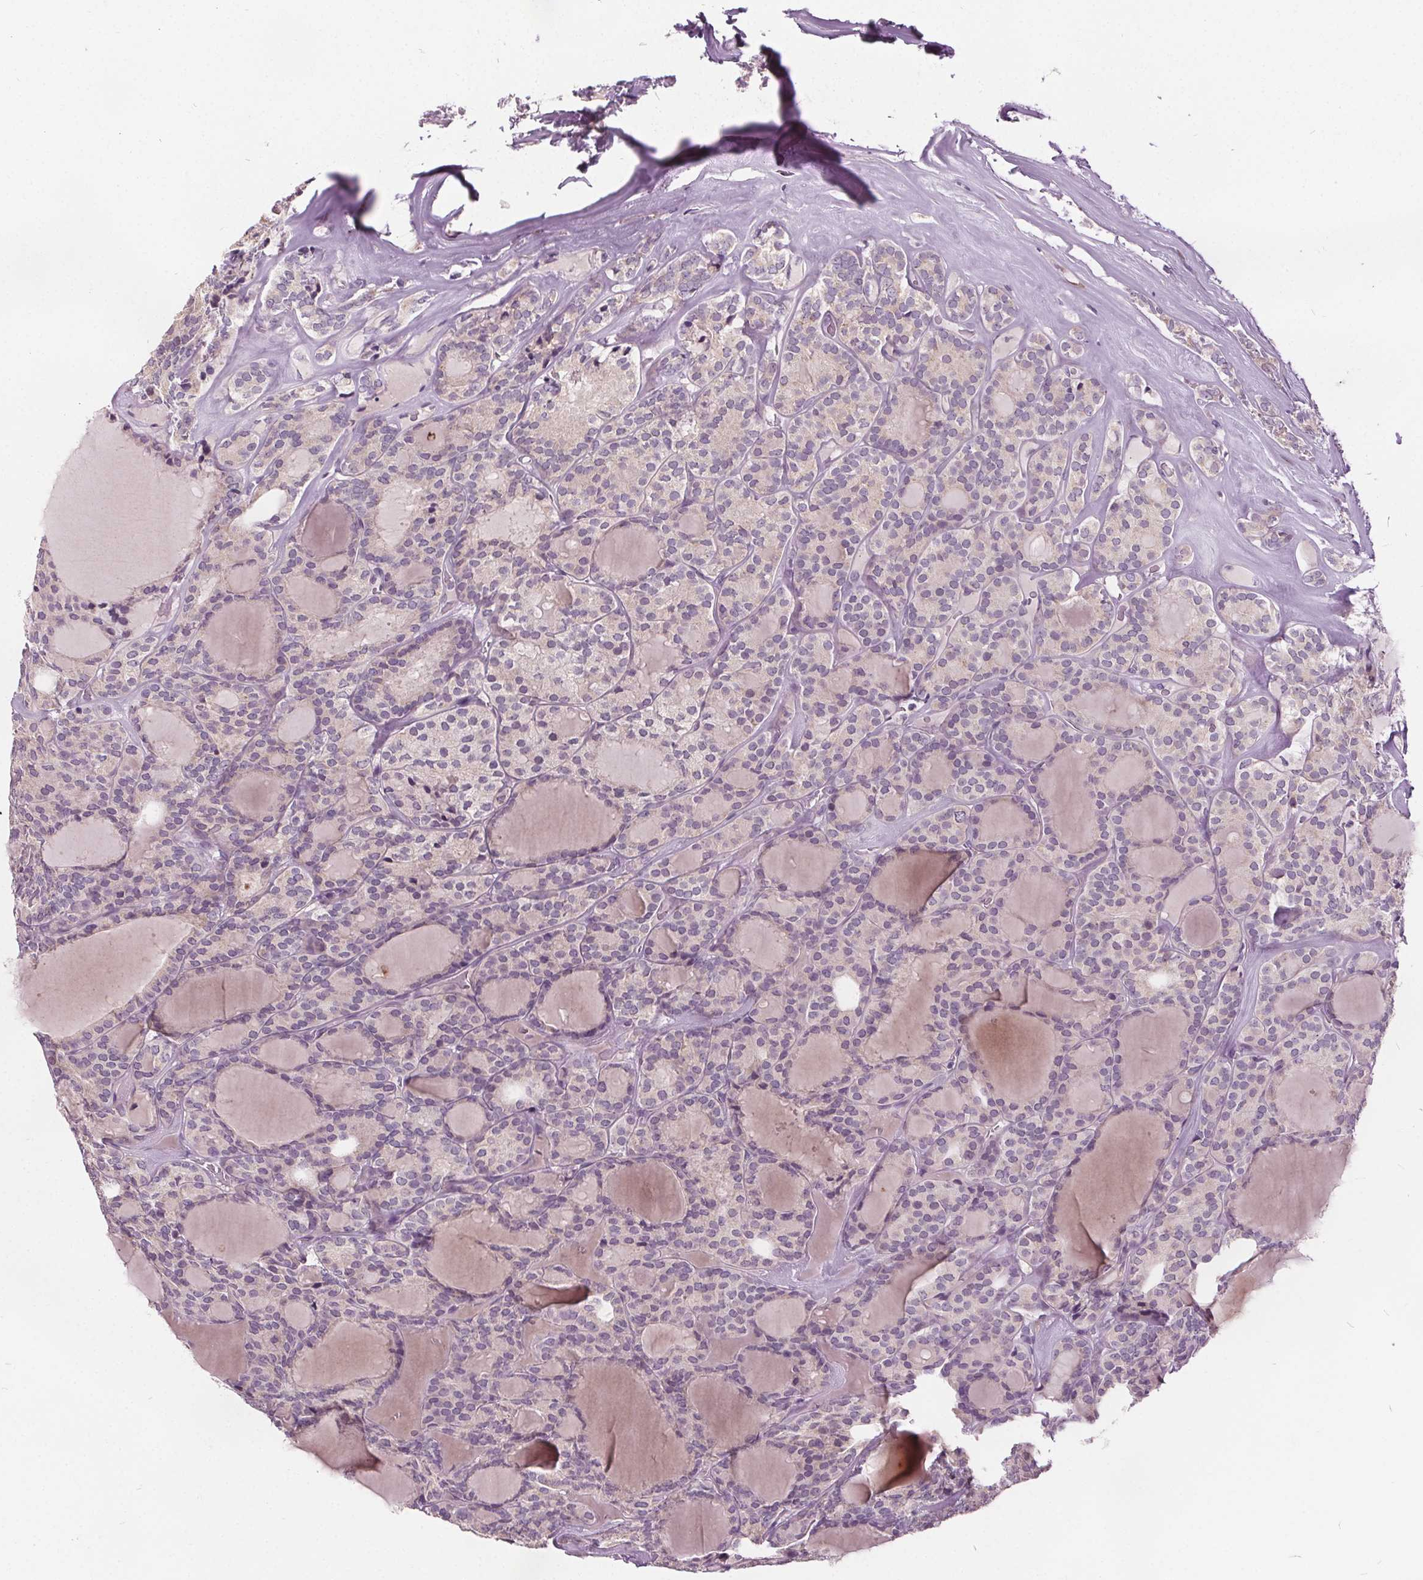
{"staining": {"intensity": "negative", "quantity": "none", "location": "none"}, "tissue": "thyroid cancer", "cell_type": "Tumor cells", "image_type": "cancer", "snomed": [{"axis": "morphology", "description": "Follicular adenoma carcinoma, NOS"}, {"axis": "topography", "description": "Thyroid gland"}], "caption": "IHC image of human follicular adenoma carcinoma (thyroid) stained for a protein (brown), which displays no positivity in tumor cells.", "gene": "ACOX2", "patient": {"sex": "male", "age": 74}}